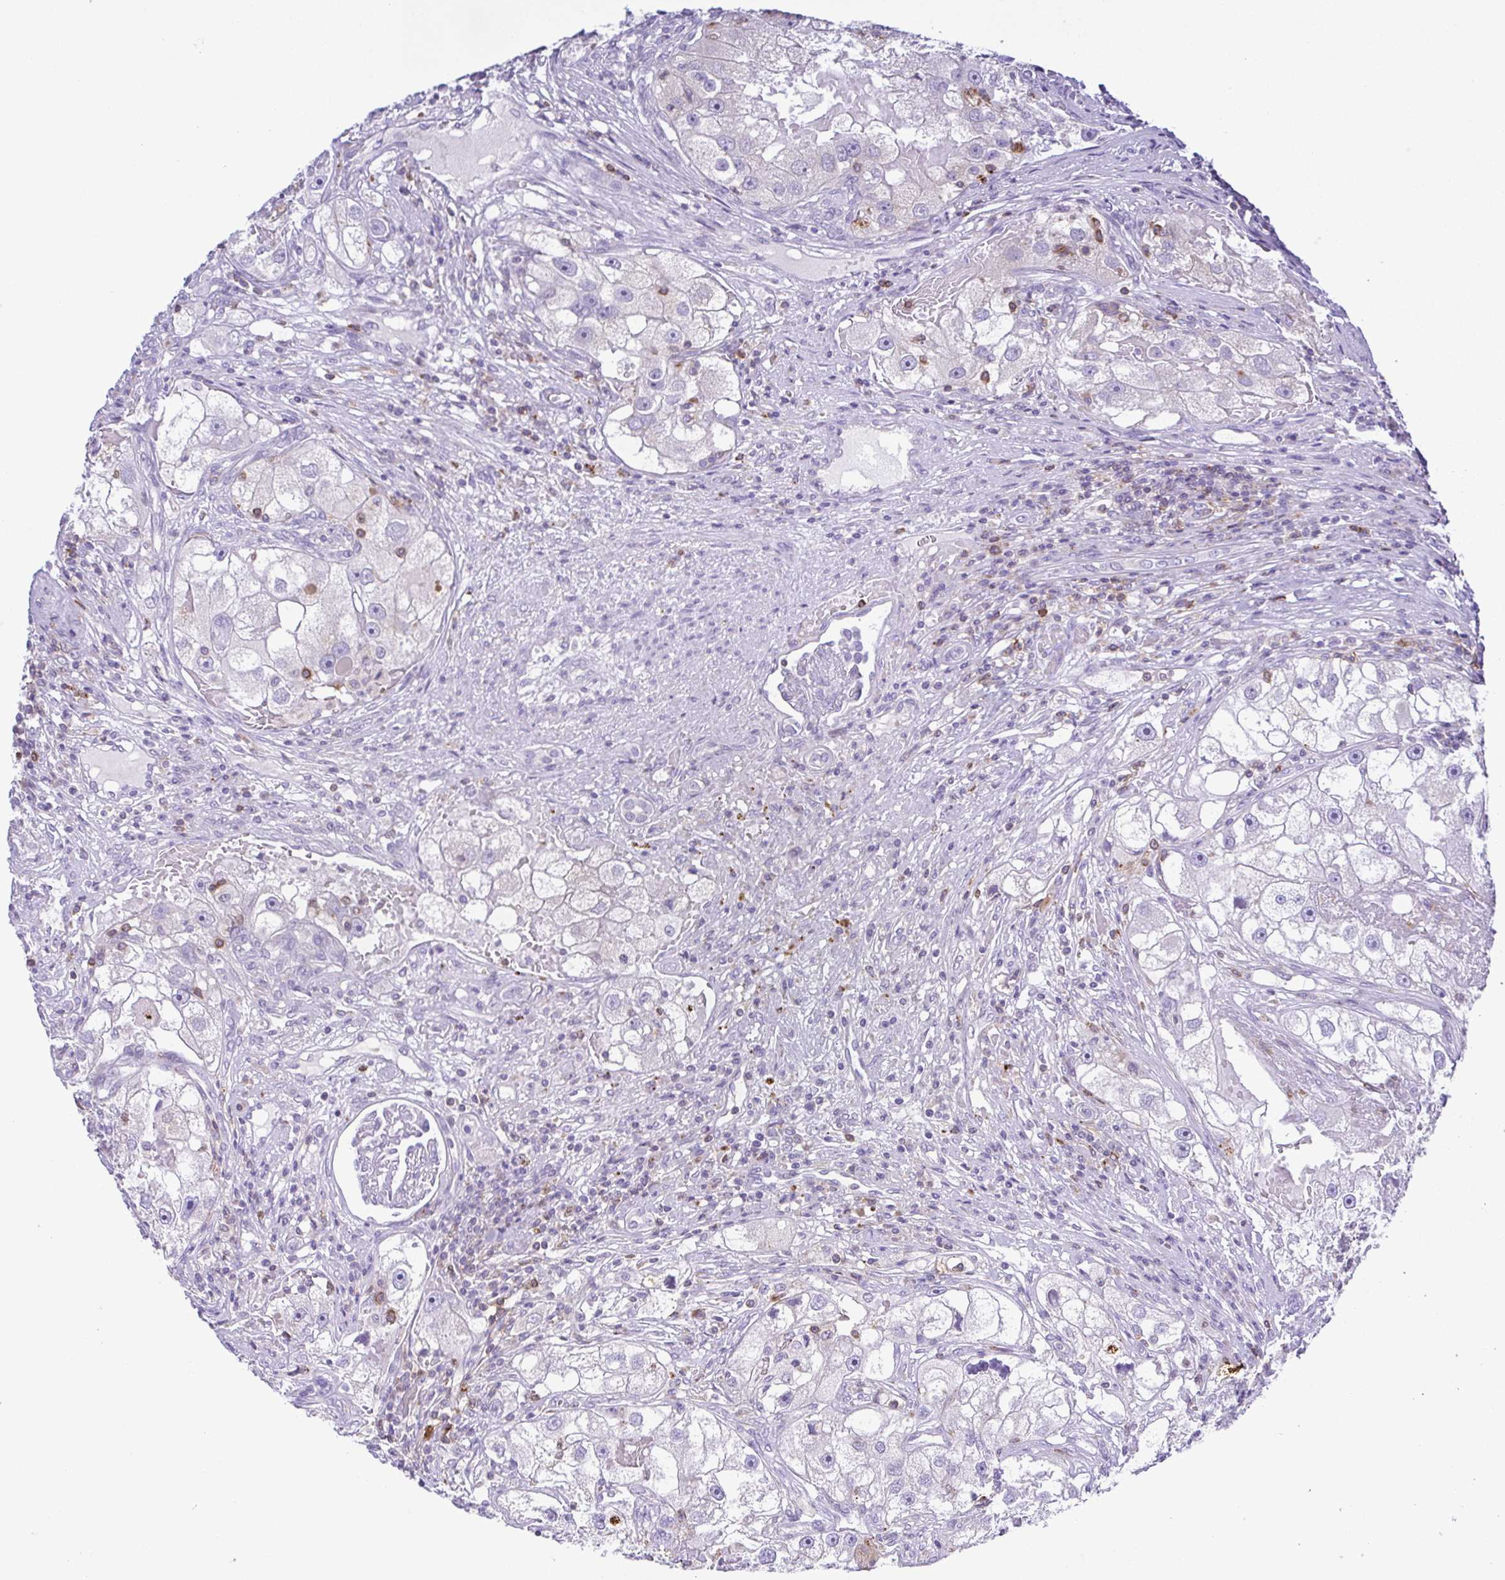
{"staining": {"intensity": "negative", "quantity": "none", "location": "none"}, "tissue": "renal cancer", "cell_type": "Tumor cells", "image_type": "cancer", "snomed": [{"axis": "morphology", "description": "Adenocarcinoma, NOS"}, {"axis": "topography", "description": "Kidney"}], "caption": "This image is of renal cancer stained with immunohistochemistry to label a protein in brown with the nuclei are counter-stained blue. There is no positivity in tumor cells. (DAB (3,3'-diaminobenzidine) immunohistochemistry (IHC) with hematoxylin counter stain).", "gene": "PGLYRP1", "patient": {"sex": "male", "age": 63}}